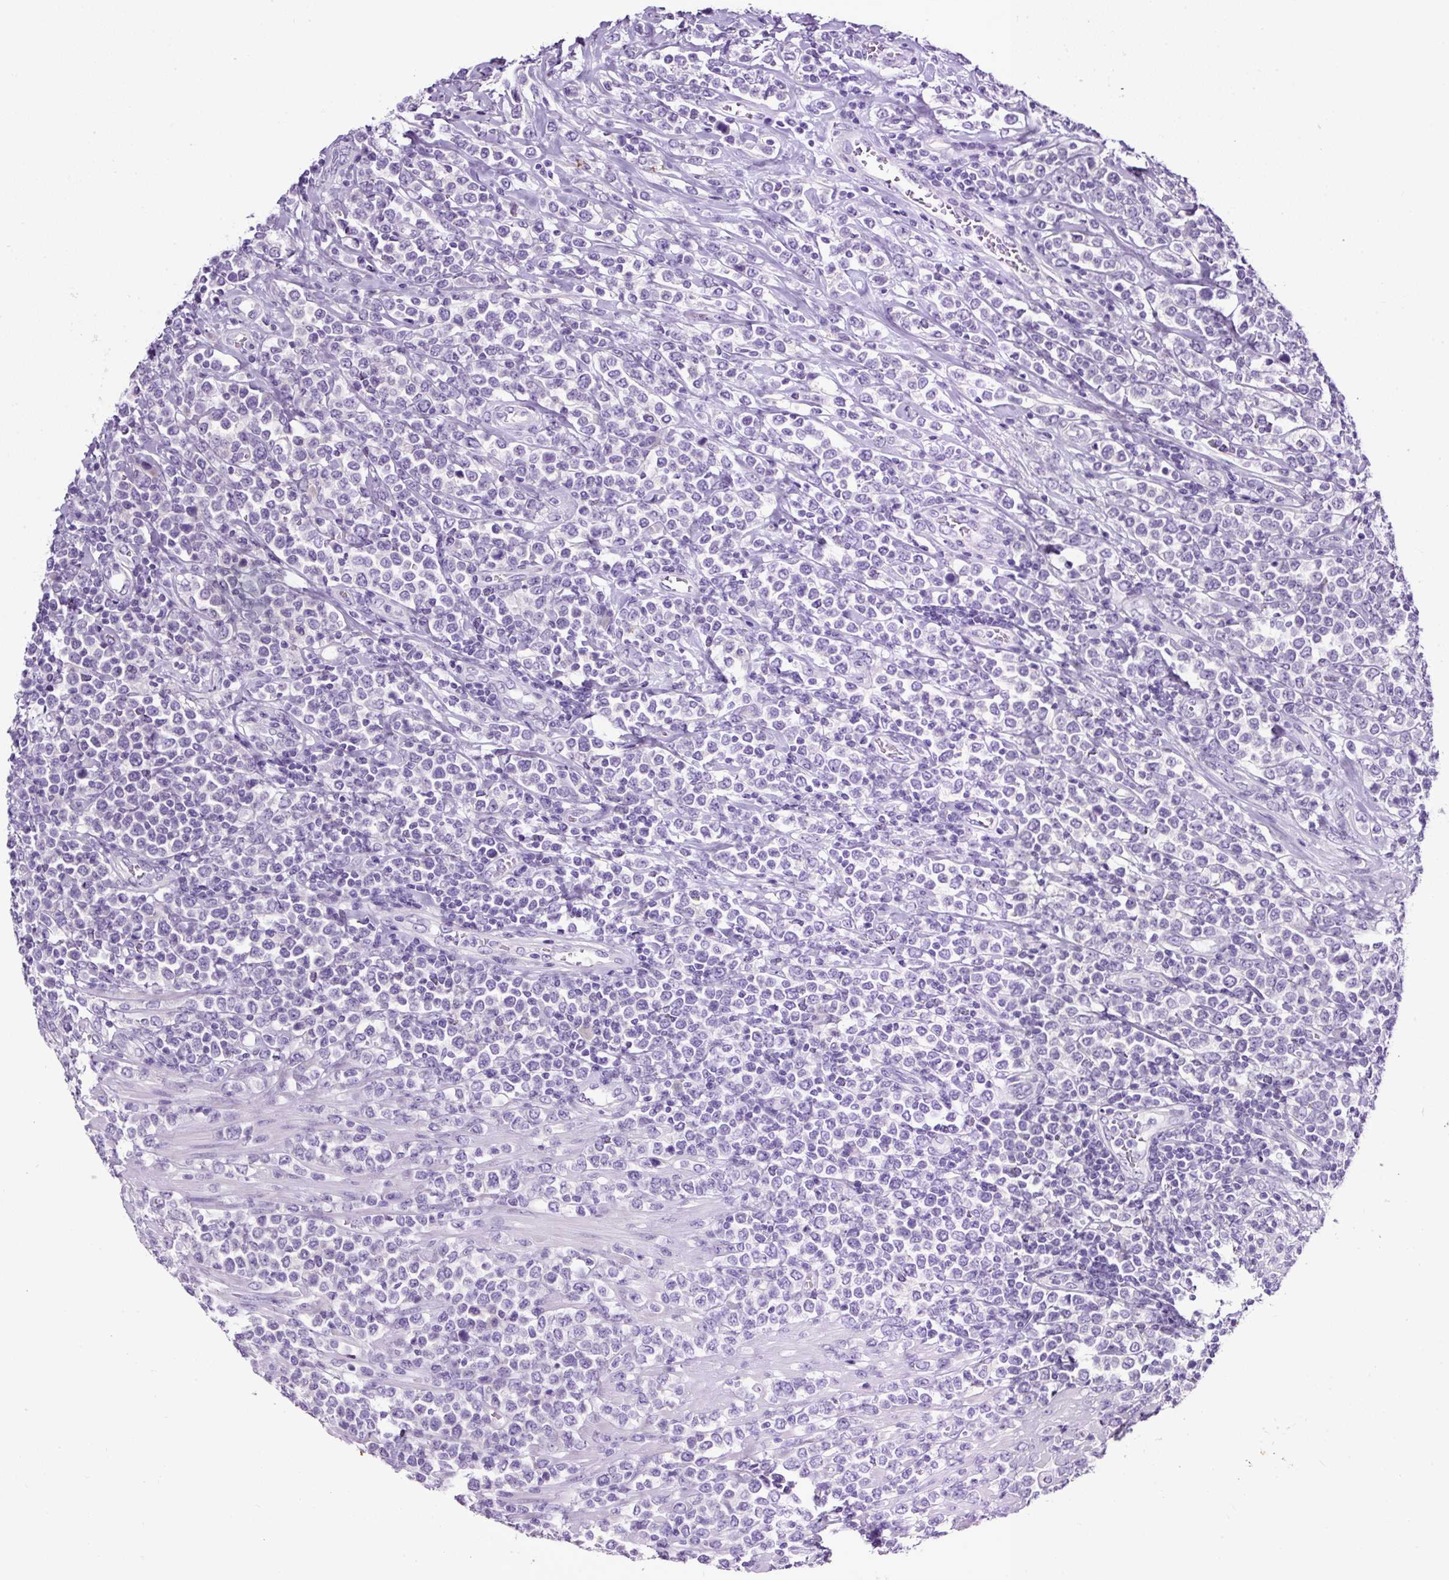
{"staining": {"intensity": "negative", "quantity": "none", "location": "none"}, "tissue": "lymphoma", "cell_type": "Tumor cells", "image_type": "cancer", "snomed": [{"axis": "morphology", "description": "Malignant lymphoma, non-Hodgkin's type, High grade"}, {"axis": "topography", "description": "Soft tissue"}], "caption": "Tumor cells are negative for protein expression in human high-grade malignant lymphoma, non-Hodgkin's type.", "gene": "SP8", "patient": {"sex": "female", "age": 56}}